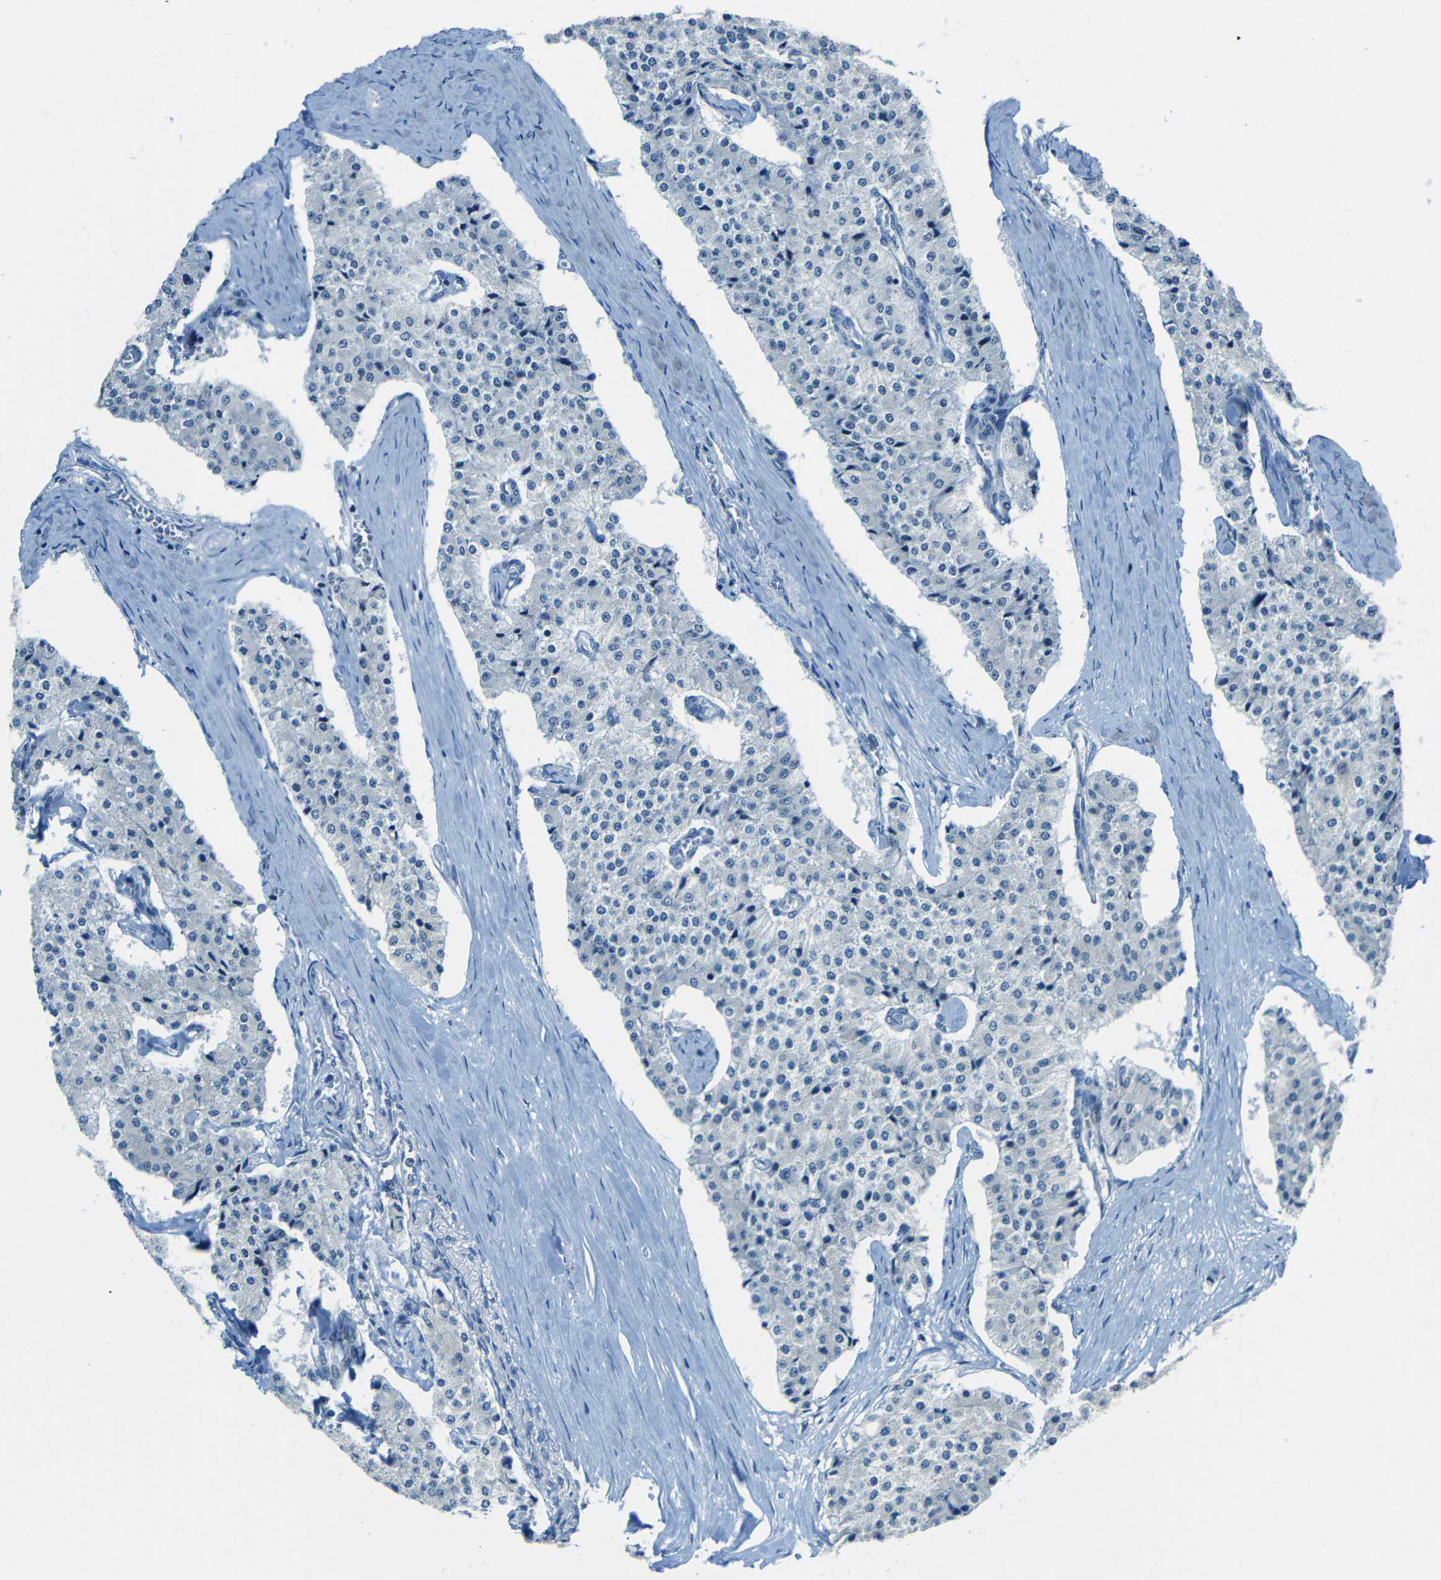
{"staining": {"intensity": "negative", "quantity": "none", "location": "none"}, "tissue": "carcinoid", "cell_type": "Tumor cells", "image_type": "cancer", "snomed": [{"axis": "morphology", "description": "Carcinoid, malignant, NOS"}, {"axis": "topography", "description": "Colon"}], "caption": "A high-resolution photomicrograph shows immunohistochemistry staining of carcinoid (malignant), which exhibits no significant staining in tumor cells. Brightfield microscopy of IHC stained with DAB (brown) and hematoxylin (blue), captured at high magnification.", "gene": "ANKRD22", "patient": {"sex": "female", "age": 52}}